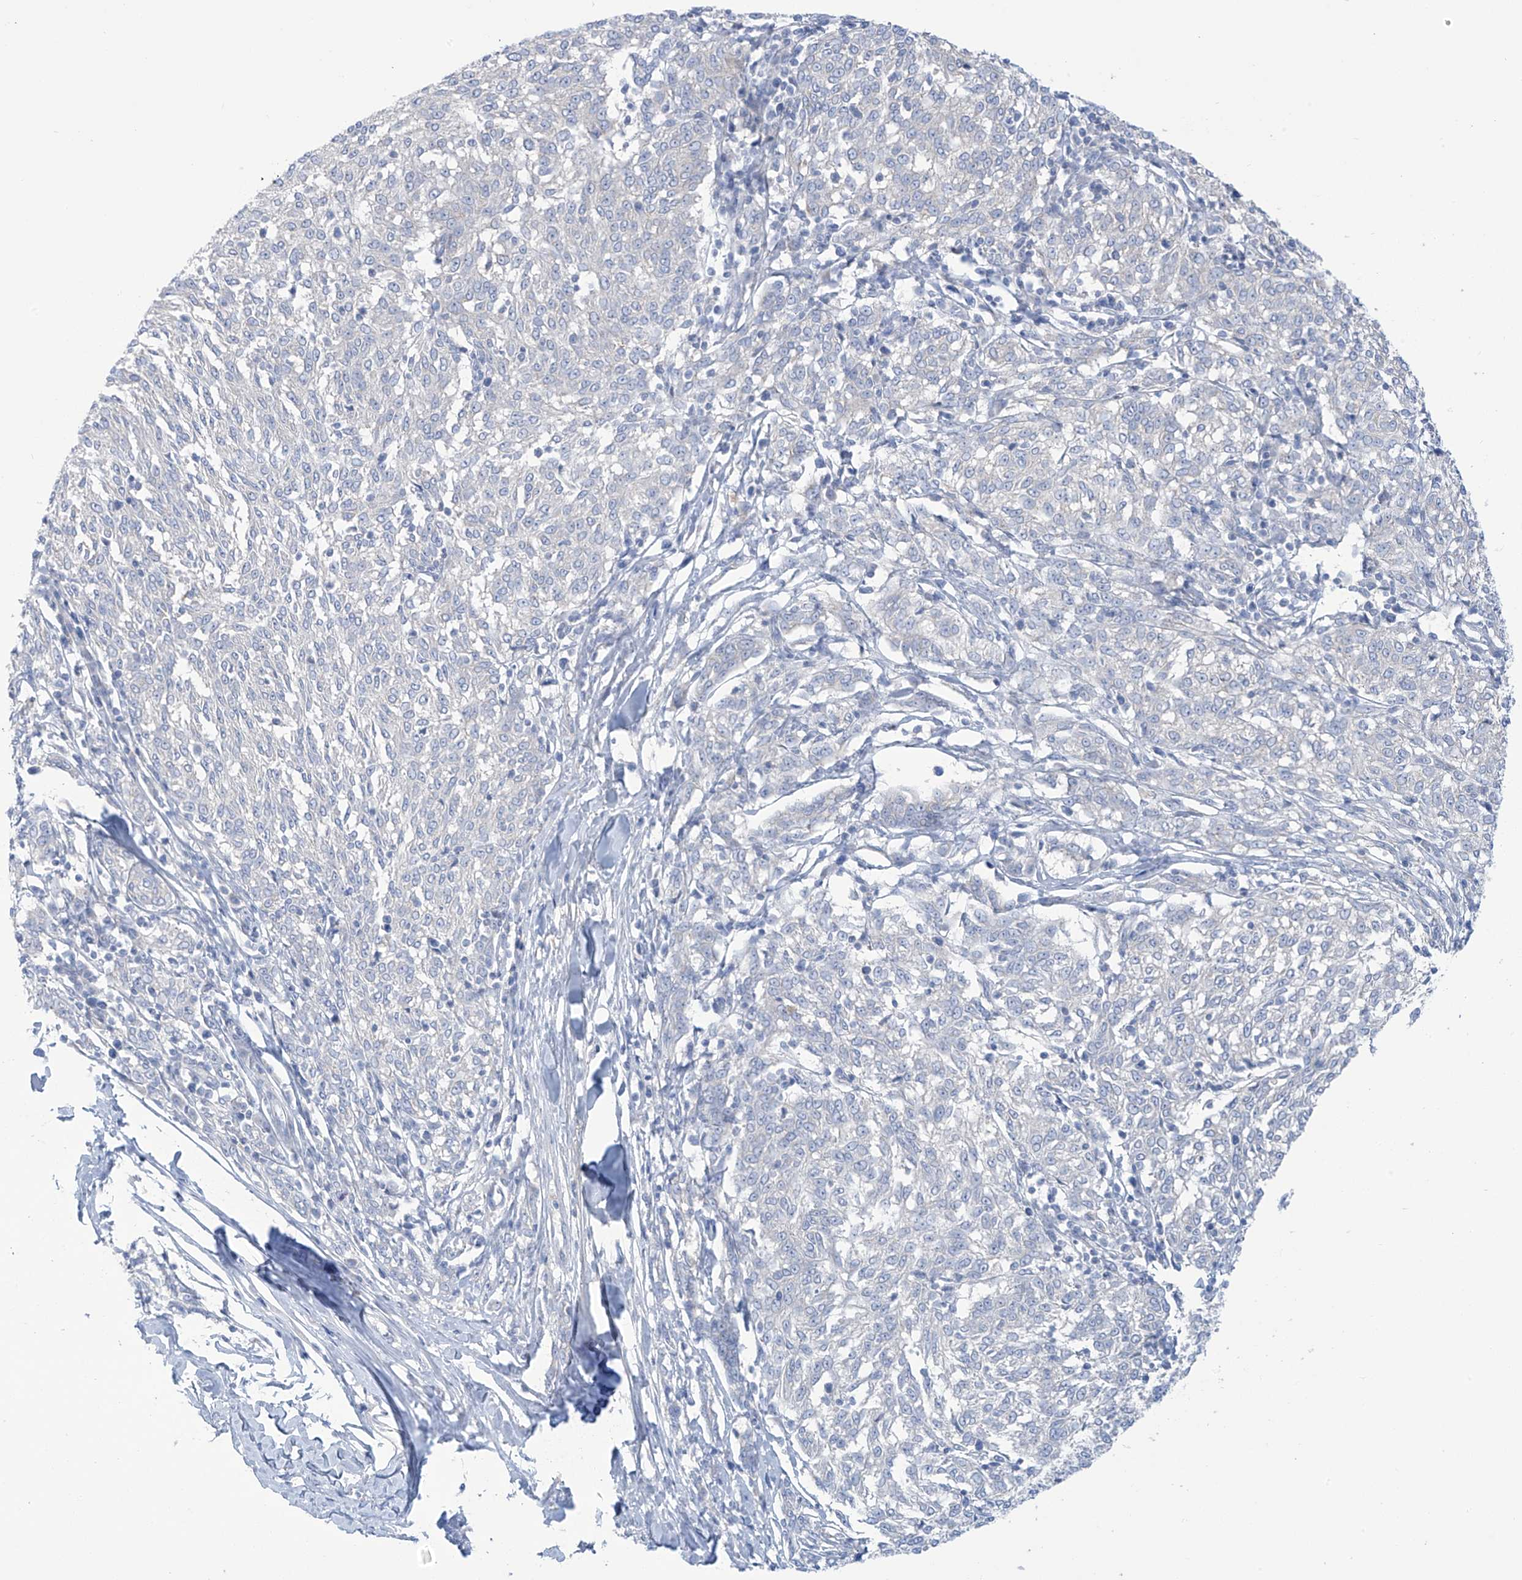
{"staining": {"intensity": "negative", "quantity": "none", "location": "none"}, "tissue": "melanoma", "cell_type": "Tumor cells", "image_type": "cancer", "snomed": [{"axis": "morphology", "description": "Malignant melanoma, NOS"}, {"axis": "topography", "description": "Skin"}], "caption": "Melanoma stained for a protein using immunohistochemistry displays no positivity tumor cells.", "gene": "FABP2", "patient": {"sex": "female", "age": 72}}